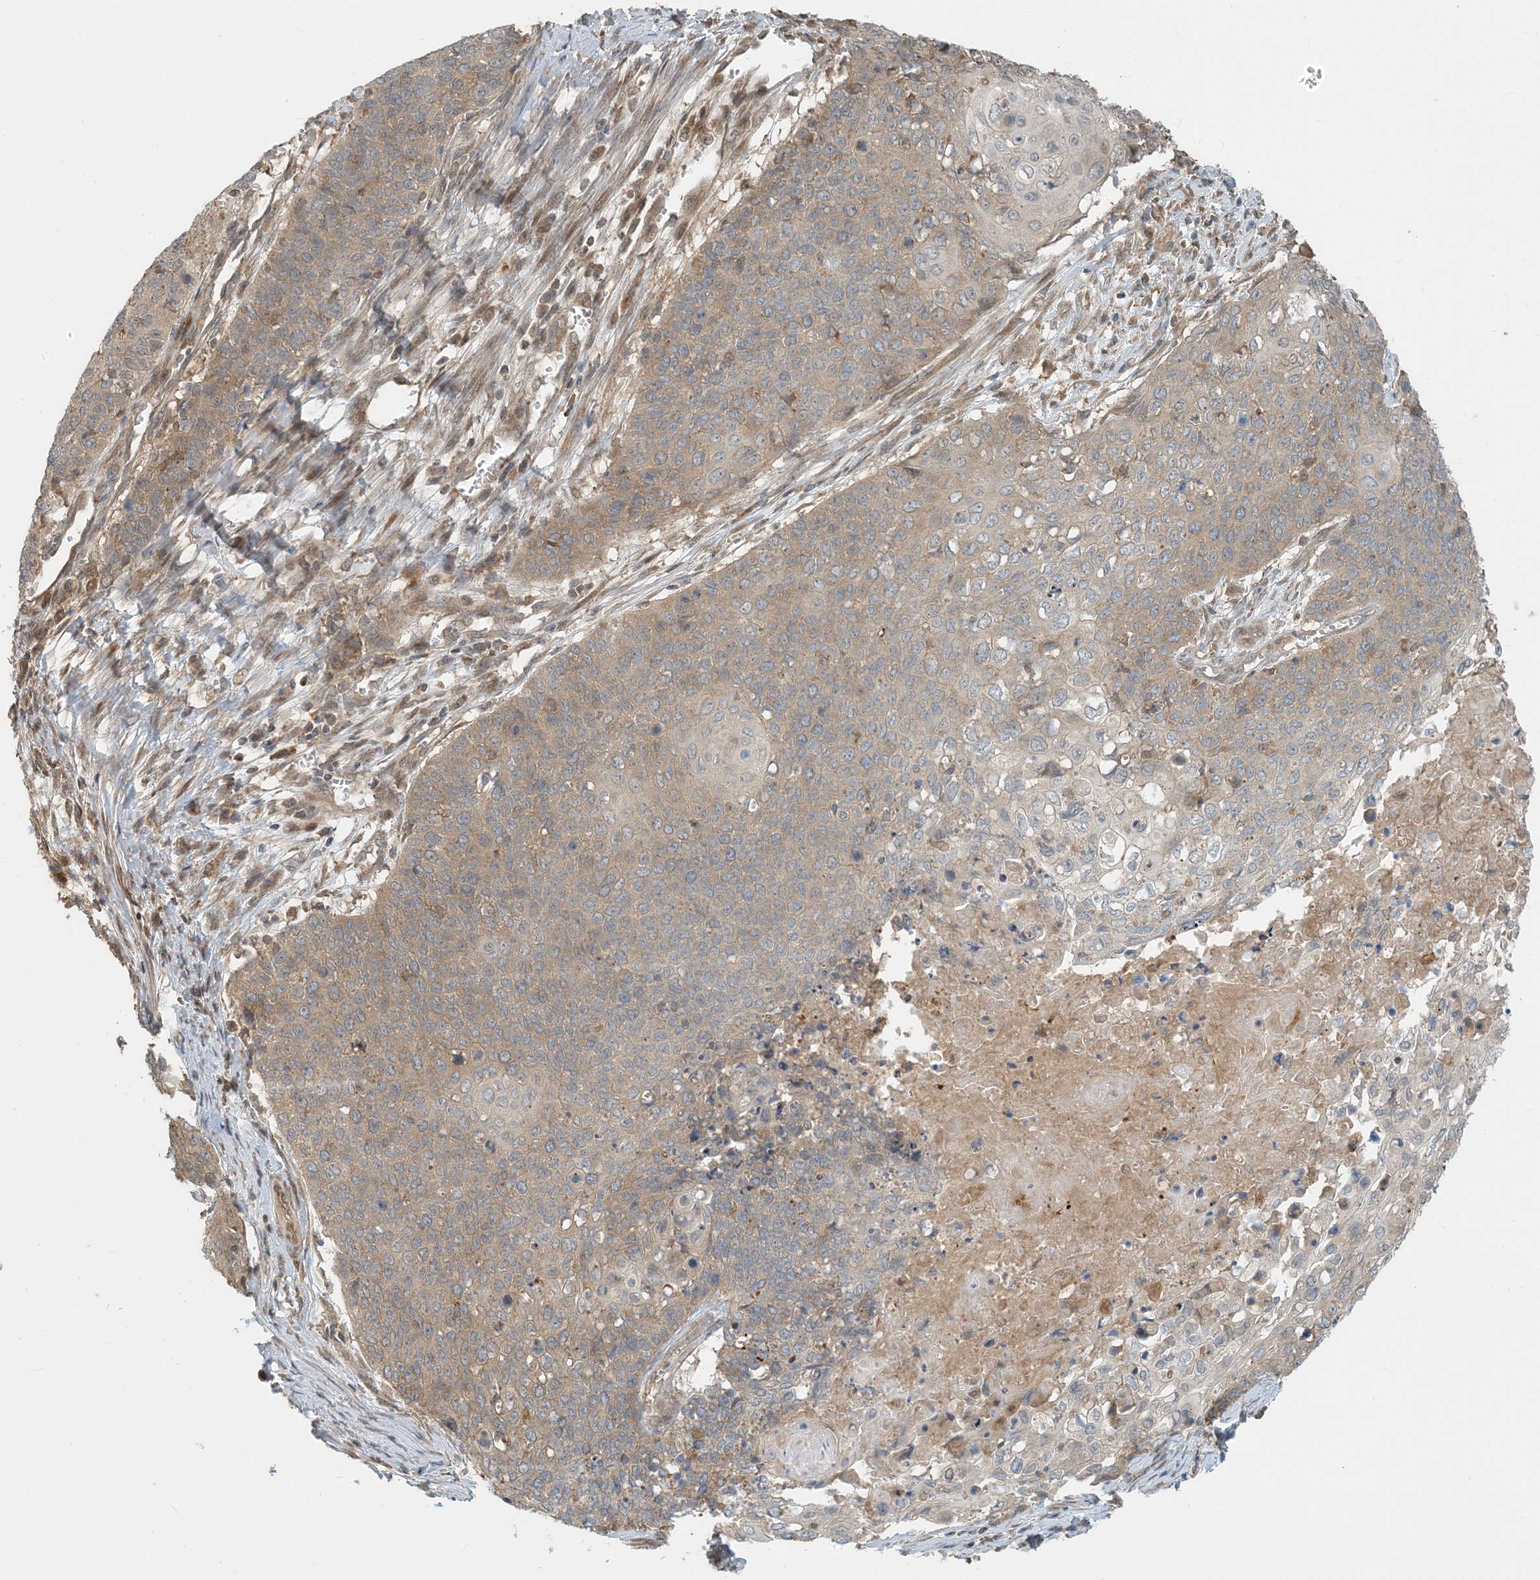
{"staining": {"intensity": "weak", "quantity": "25%-75%", "location": "cytoplasmic/membranous"}, "tissue": "cervical cancer", "cell_type": "Tumor cells", "image_type": "cancer", "snomed": [{"axis": "morphology", "description": "Squamous cell carcinoma, NOS"}, {"axis": "topography", "description": "Cervix"}], "caption": "Immunohistochemistry of squamous cell carcinoma (cervical) demonstrates low levels of weak cytoplasmic/membranous staining in about 25%-75% of tumor cells.", "gene": "ZBTB3", "patient": {"sex": "female", "age": 39}}